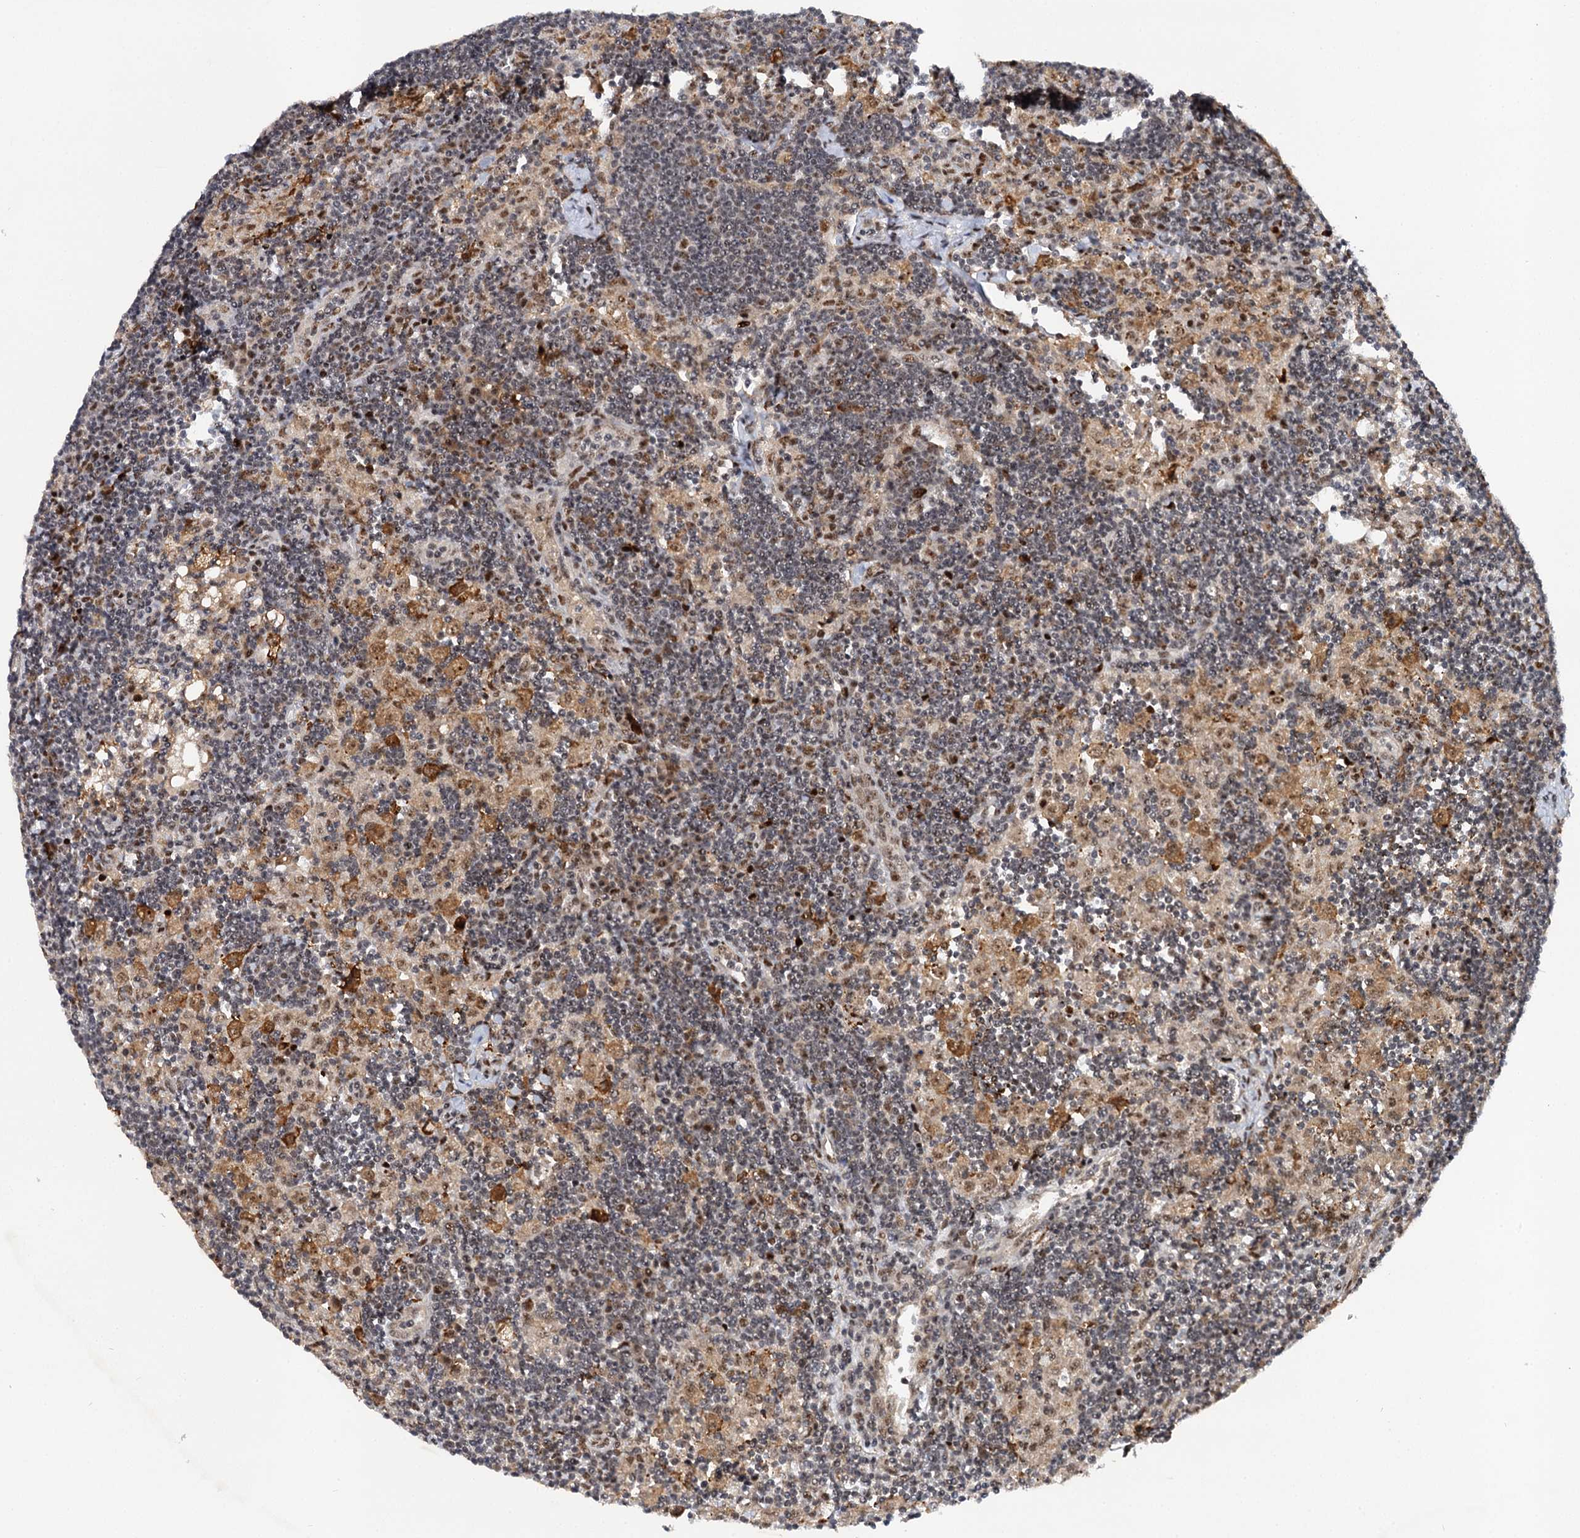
{"staining": {"intensity": "strong", "quantity": "25%-75%", "location": "nuclear"}, "tissue": "lymph node", "cell_type": "Germinal center cells", "image_type": "normal", "snomed": [{"axis": "morphology", "description": "Normal tissue, NOS"}, {"axis": "topography", "description": "Lymph node"}], "caption": "Protein expression analysis of unremarkable lymph node reveals strong nuclear staining in approximately 25%-75% of germinal center cells.", "gene": "BUD13", "patient": {"sex": "male", "age": 24}}